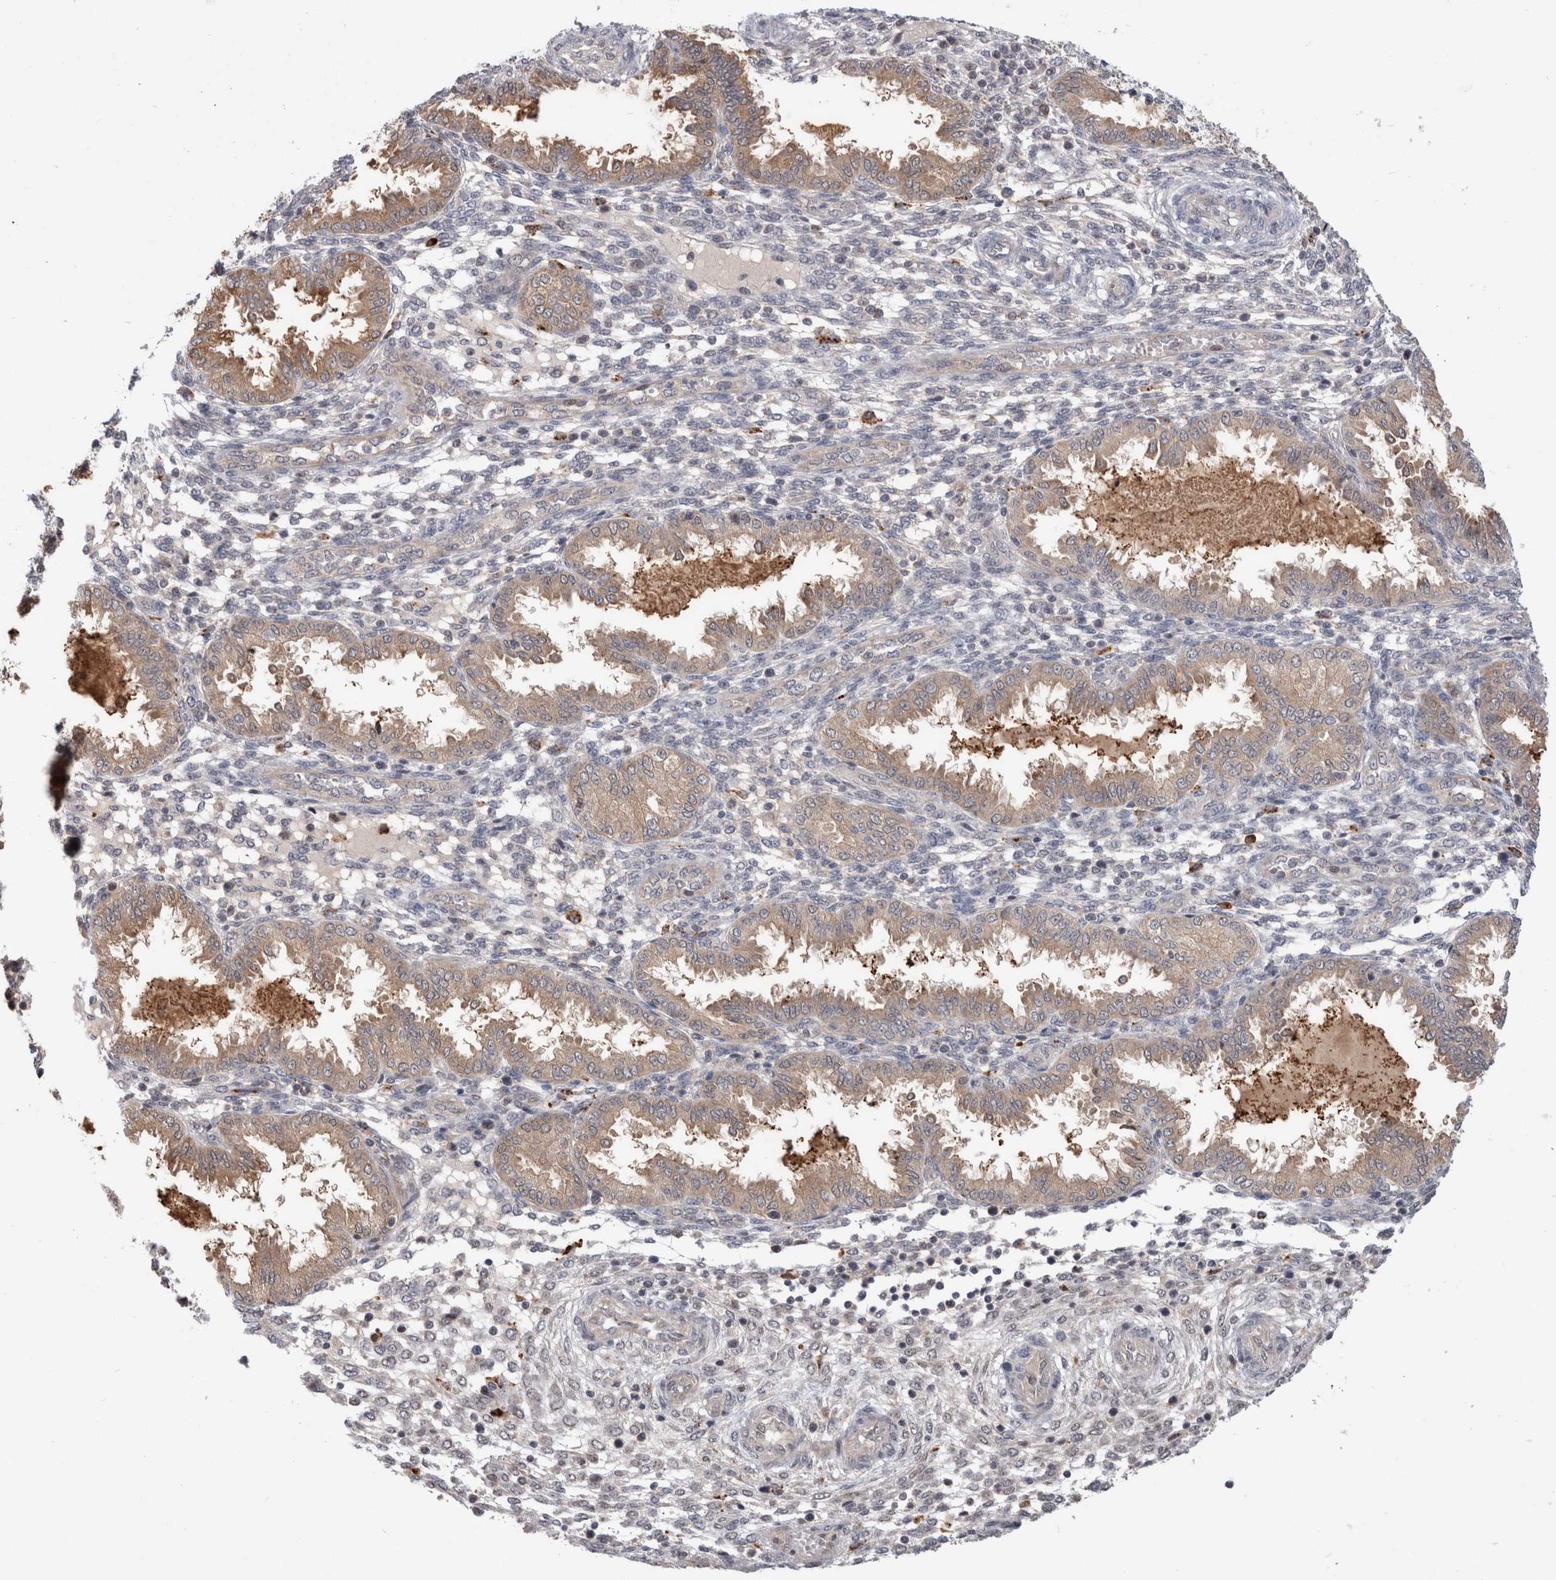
{"staining": {"intensity": "weak", "quantity": "<25%", "location": "cytoplasmic/membranous"}, "tissue": "endometrium", "cell_type": "Cells in endometrial stroma", "image_type": "normal", "snomed": [{"axis": "morphology", "description": "Normal tissue, NOS"}, {"axis": "topography", "description": "Endometrium"}], "caption": "A micrograph of human endometrium is negative for staining in cells in endometrial stroma. (DAB (3,3'-diaminobenzidine) immunohistochemistry, high magnification).", "gene": "MRPL37", "patient": {"sex": "female", "age": 33}}